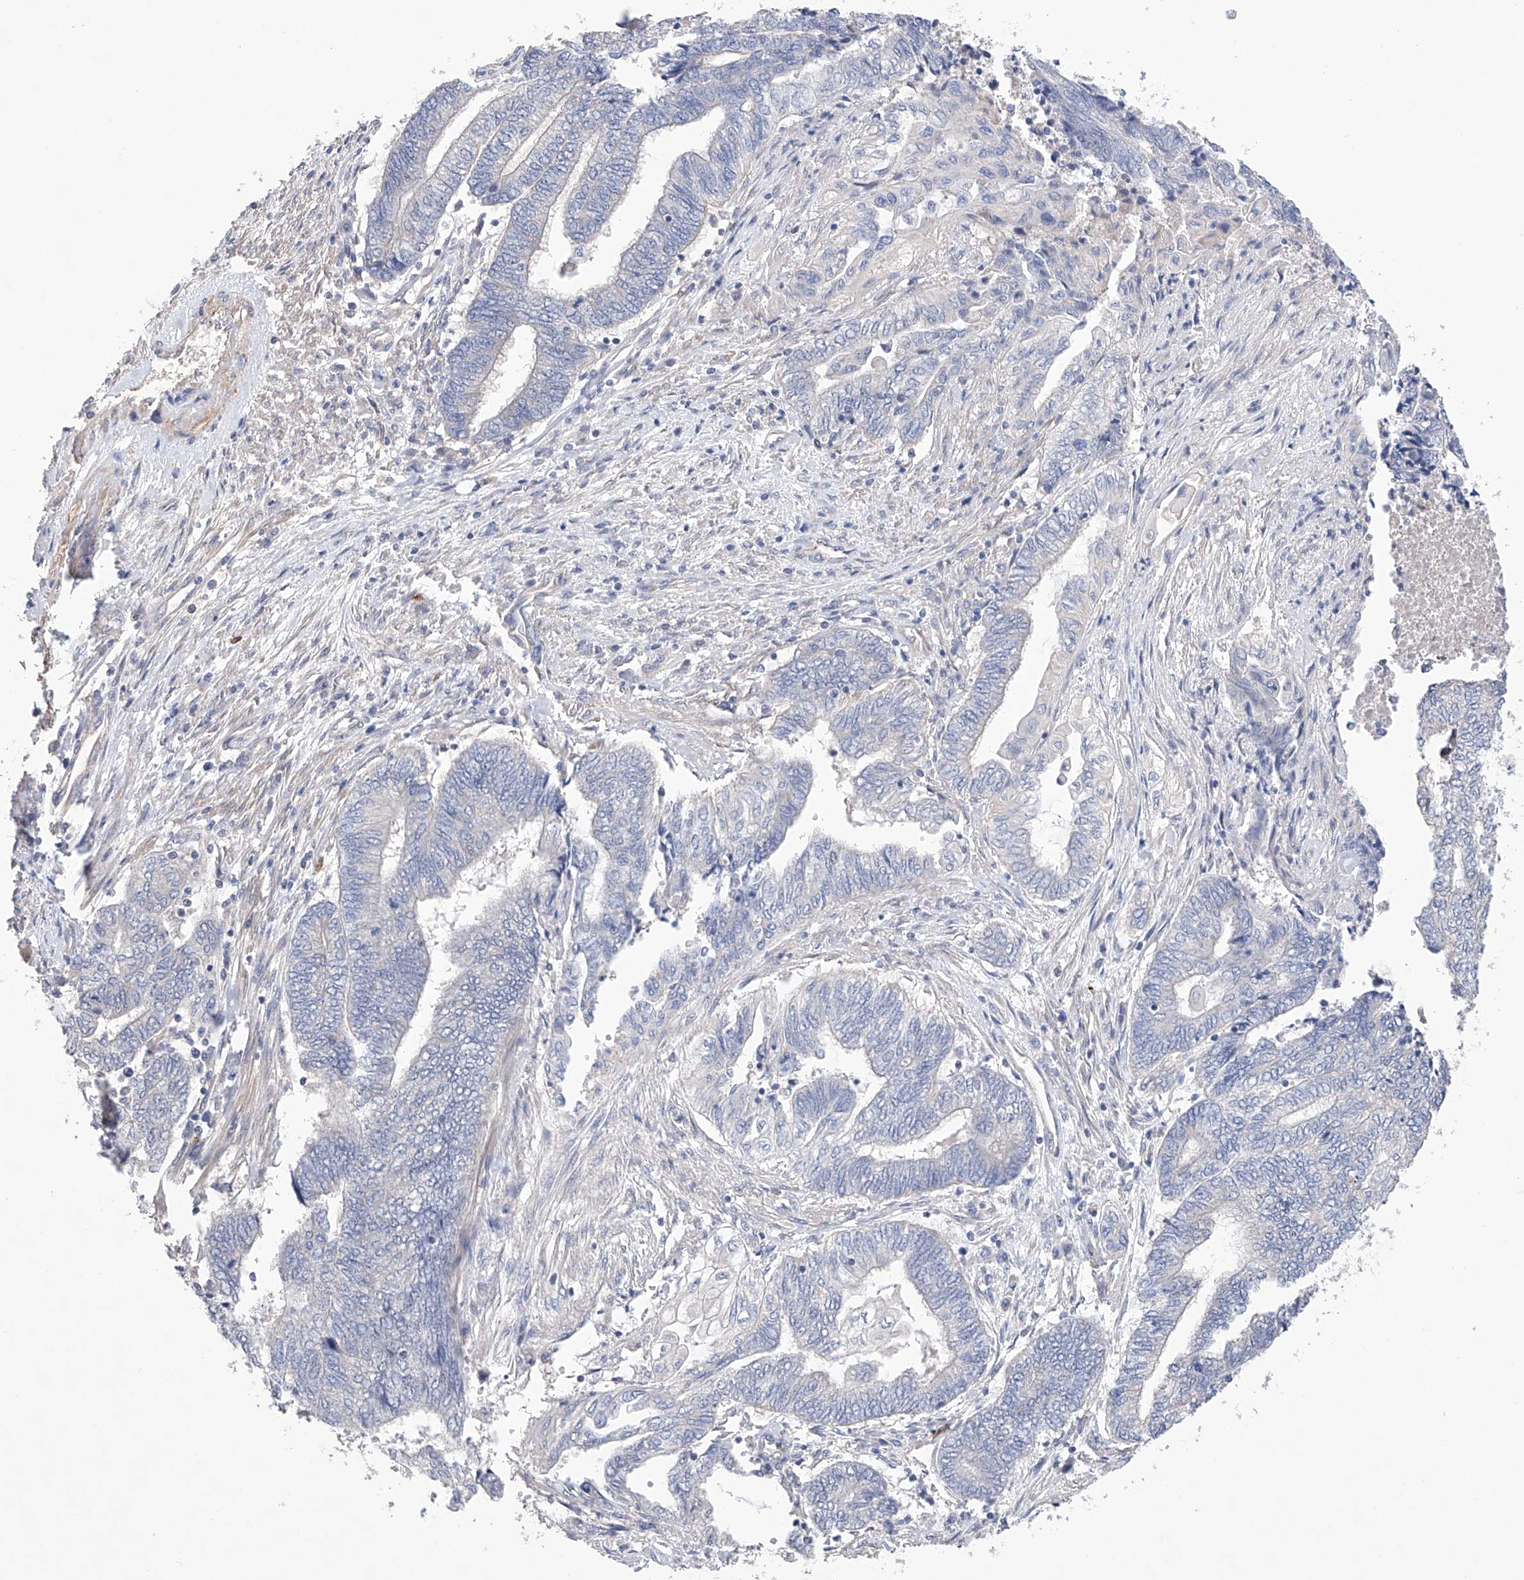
{"staining": {"intensity": "negative", "quantity": "none", "location": "none"}, "tissue": "endometrial cancer", "cell_type": "Tumor cells", "image_type": "cancer", "snomed": [{"axis": "morphology", "description": "Adenocarcinoma, NOS"}, {"axis": "topography", "description": "Uterus"}, {"axis": "topography", "description": "Endometrium"}], "caption": "High magnification brightfield microscopy of endometrial adenocarcinoma stained with DAB (3,3'-diaminobenzidine) (brown) and counterstained with hematoxylin (blue): tumor cells show no significant expression.", "gene": "AFG1L", "patient": {"sex": "female", "age": 70}}